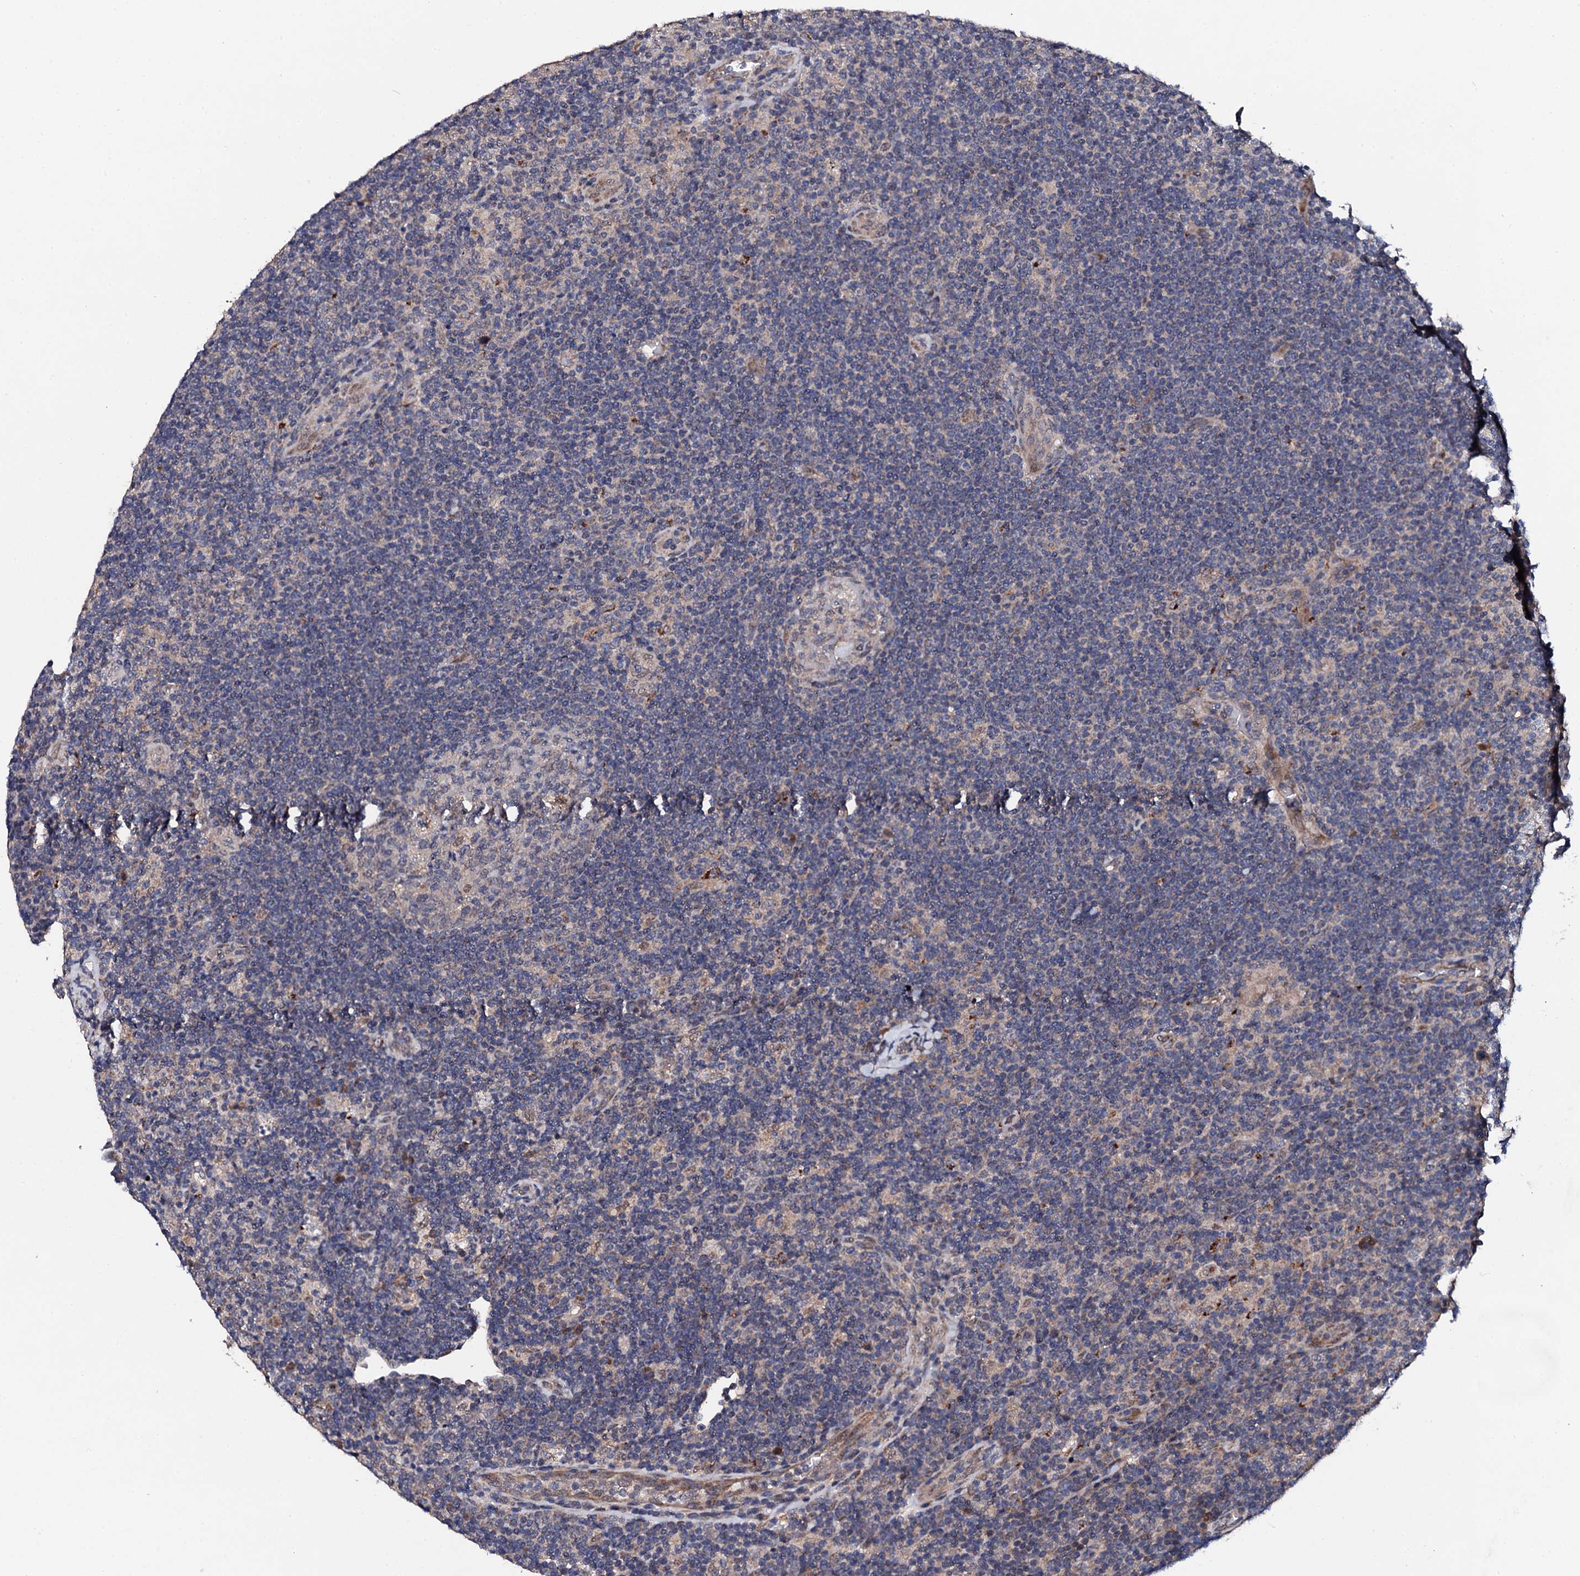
{"staining": {"intensity": "moderate", "quantity": "<25%", "location": "cytoplasmic/membranous"}, "tissue": "lymphoma", "cell_type": "Tumor cells", "image_type": "cancer", "snomed": [{"axis": "morphology", "description": "Hodgkin's disease, NOS"}, {"axis": "topography", "description": "Lymph node"}], "caption": "A histopathology image of Hodgkin's disease stained for a protein demonstrates moderate cytoplasmic/membranous brown staining in tumor cells.", "gene": "IP6K1", "patient": {"sex": "female", "age": 57}}